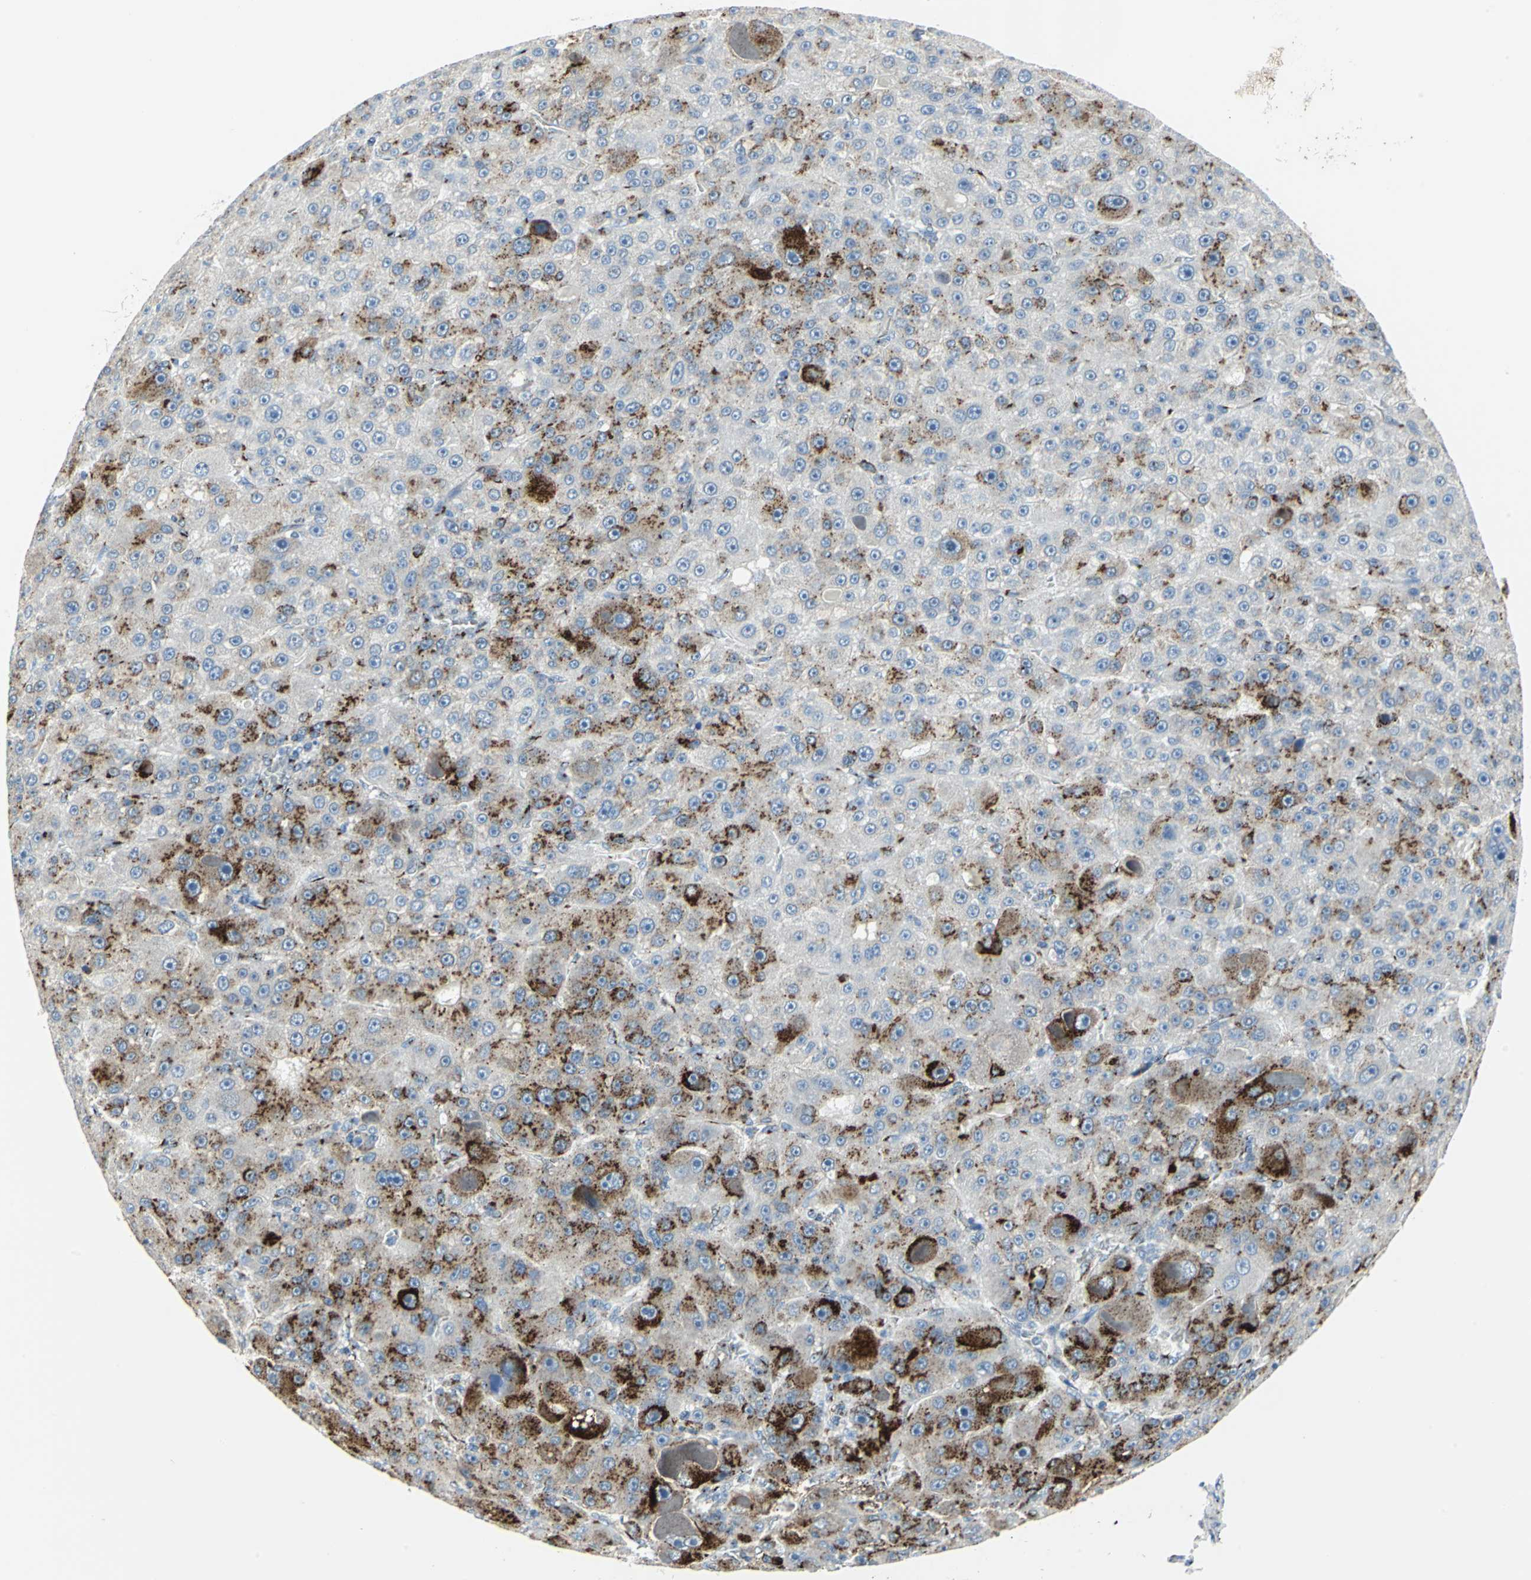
{"staining": {"intensity": "strong", "quantity": "25%-75%", "location": "cytoplasmic/membranous"}, "tissue": "liver cancer", "cell_type": "Tumor cells", "image_type": "cancer", "snomed": [{"axis": "morphology", "description": "Carcinoma, Hepatocellular, NOS"}, {"axis": "topography", "description": "Liver"}], "caption": "Human hepatocellular carcinoma (liver) stained with a brown dye shows strong cytoplasmic/membranous positive staining in about 25%-75% of tumor cells.", "gene": "GPR3", "patient": {"sex": "male", "age": 76}}